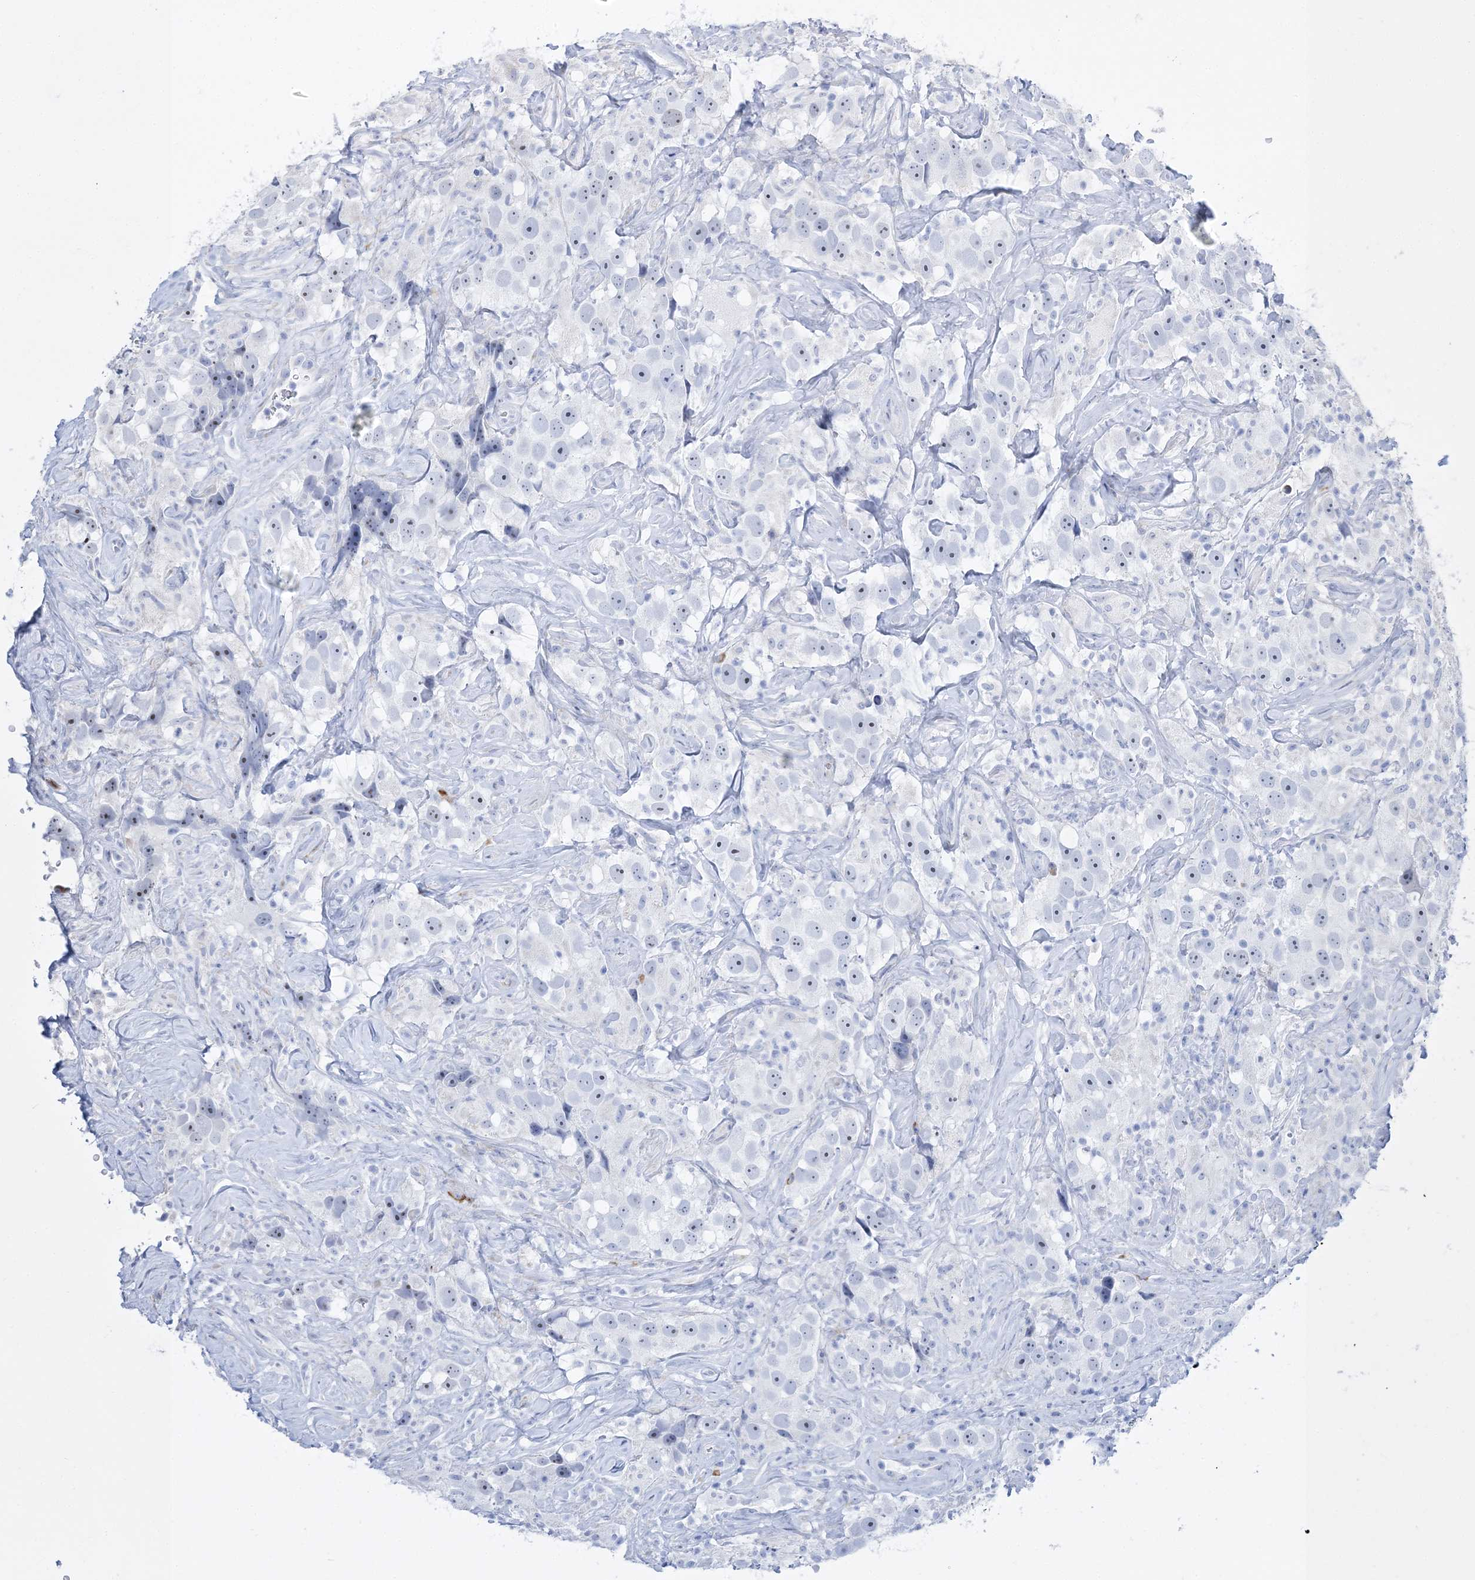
{"staining": {"intensity": "negative", "quantity": "none", "location": "none"}, "tissue": "testis cancer", "cell_type": "Tumor cells", "image_type": "cancer", "snomed": [{"axis": "morphology", "description": "Seminoma, NOS"}, {"axis": "topography", "description": "Testis"}], "caption": "A histopathology image of testis cancer stained for a protein shows no brown staining in tumor cells.", "gene": "TSPYL6", "patient": {"sex": "male", "age": 49}}